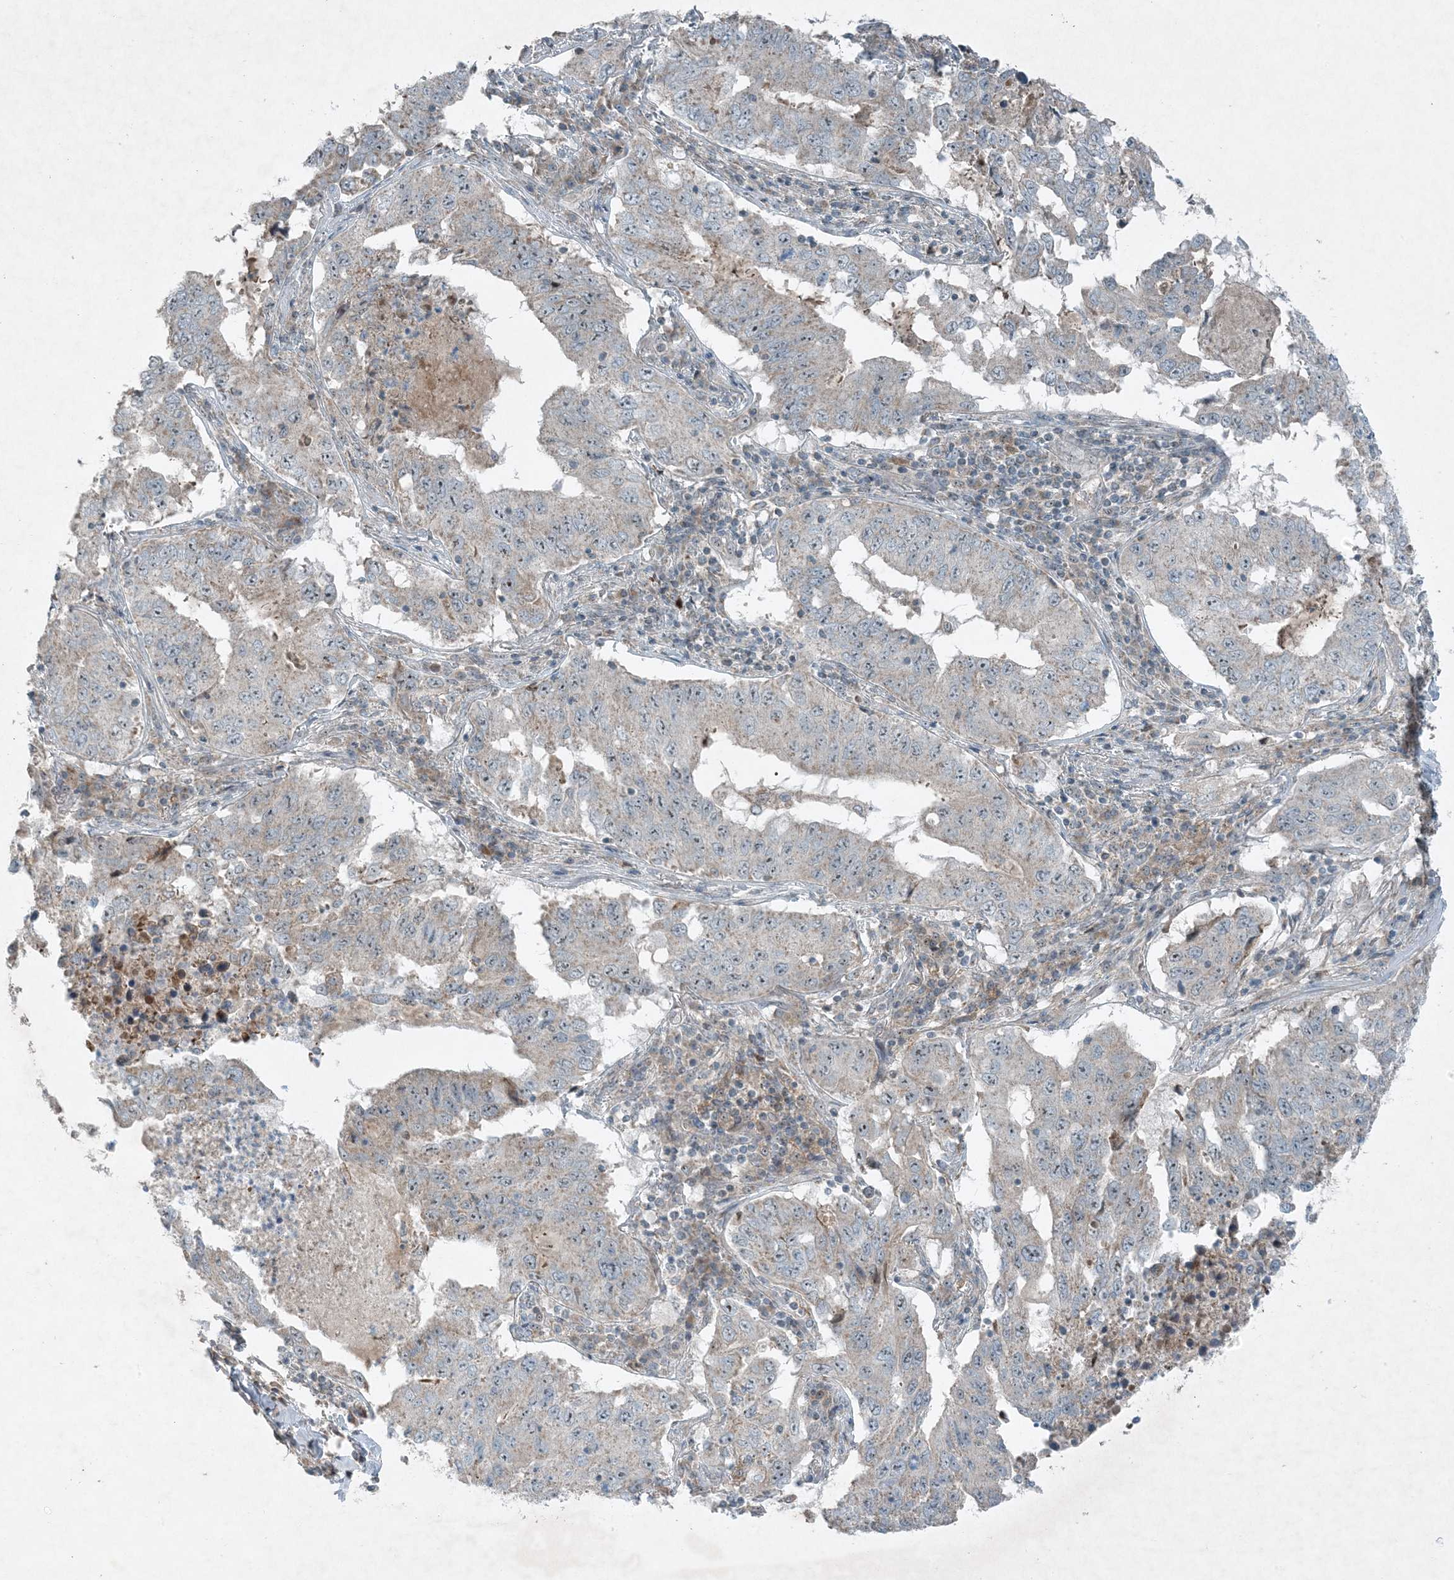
{"staining": {"intensity": "negative", "quantity": "none", "location": "none"}, "tissue": "lung cancer", "cell_type": "Tumor cells", "image_type": "cancer", "snomed": [{"axis": "morphology", "description": "Adenocarcinoma, NOS"}, {"axis": "topography", "description": "Lung"}], "caption": "Human lung cancer (adenocarcinoma) stained for a protein using IHC reveals no positivity in tumor cells.", "gene": "MITD1", "patient": {"sex": "female", "age": 51}}